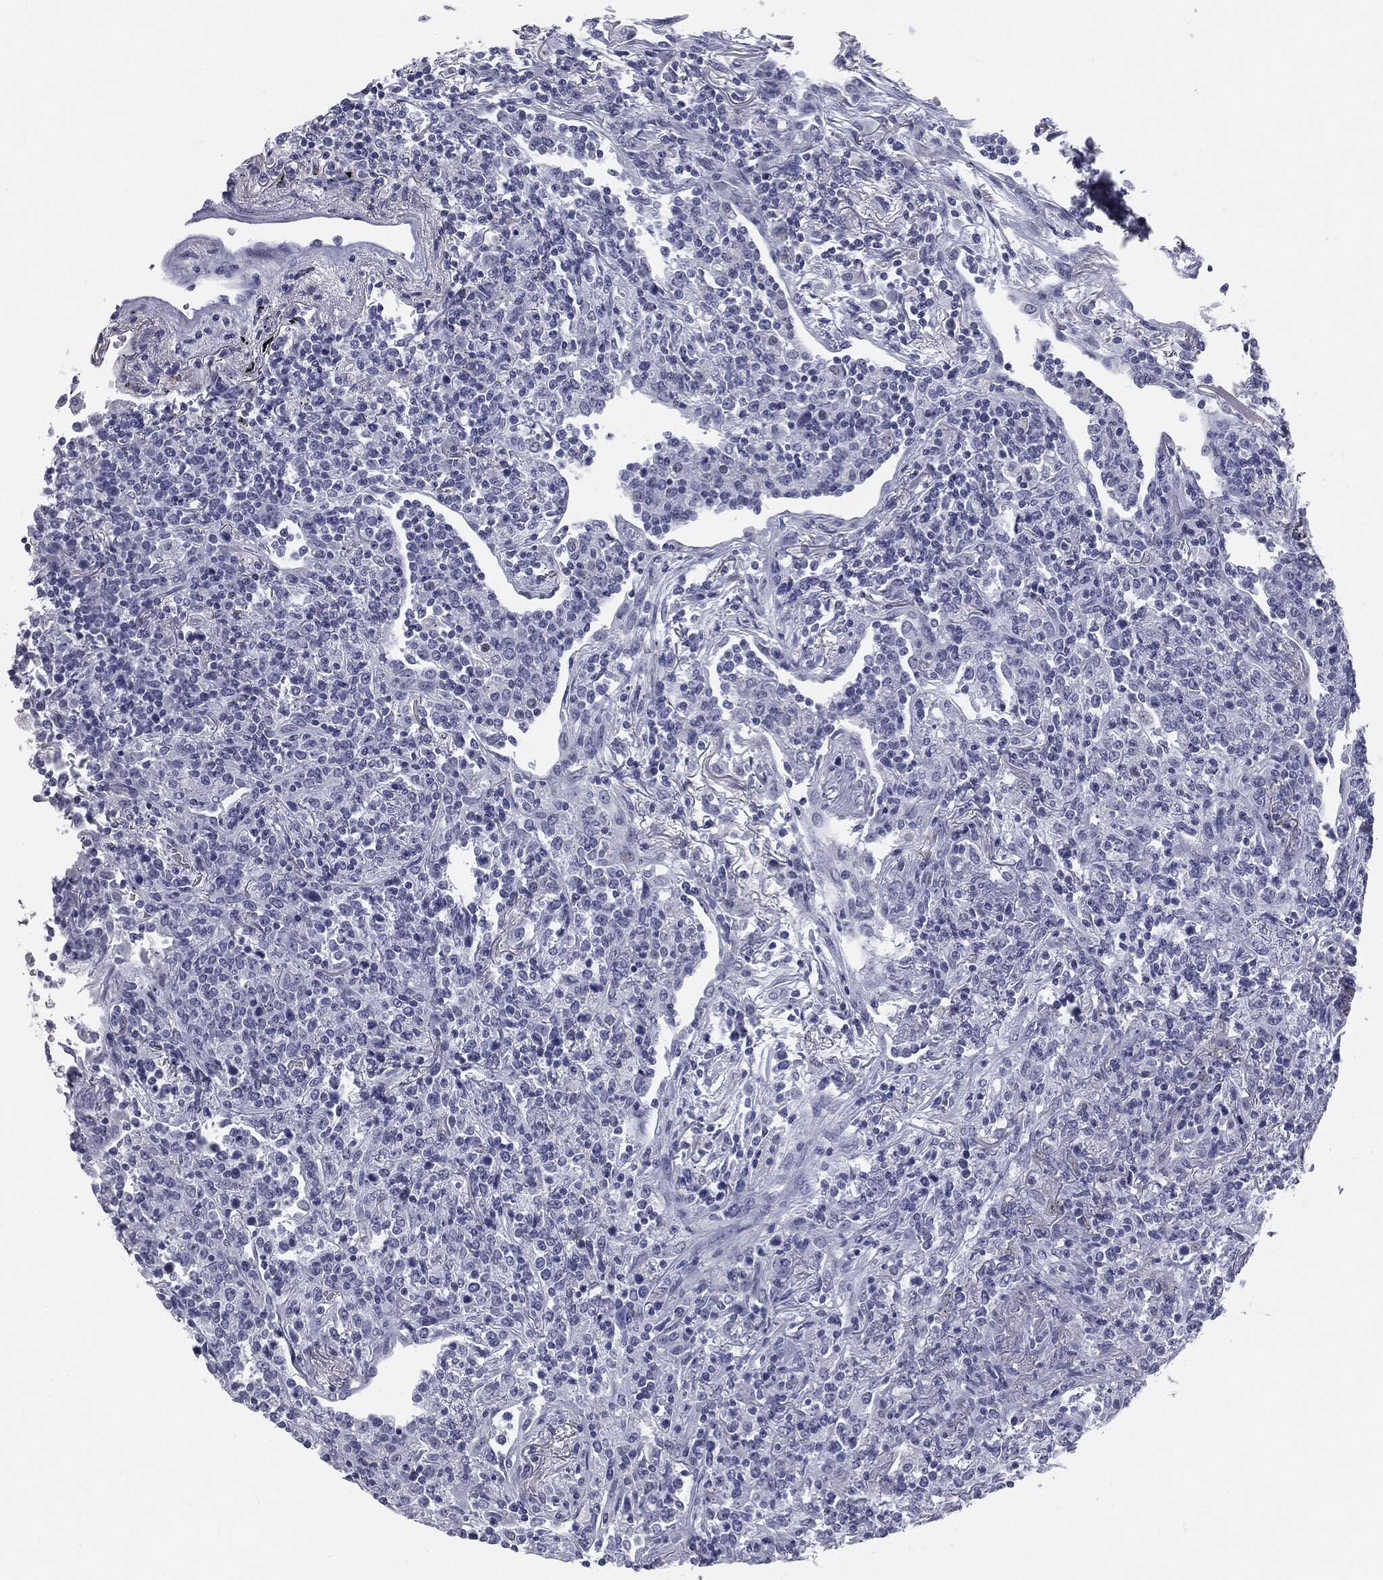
{"staining": {"intensity": "negative", "quantity": "none", "location": "none"}, "tissue": "lymphoma", "cell_type": "Tumor cells", "image_type": "cancer", "snomed": [{"axis": "morphology", "description": "Malignant lymphoma, non-Hodgkin's type, High grade"}, {"axis": "topography", "description": "Lung"}], "caption": "This is an immunohistochemistry (IHC) histopathology image of high-grade malignant lymphoma, non-Hodgkin's type. There is no staining in tumor cells.", "gene": "TPO", "patient": {"sex": "male", "age": 79}}